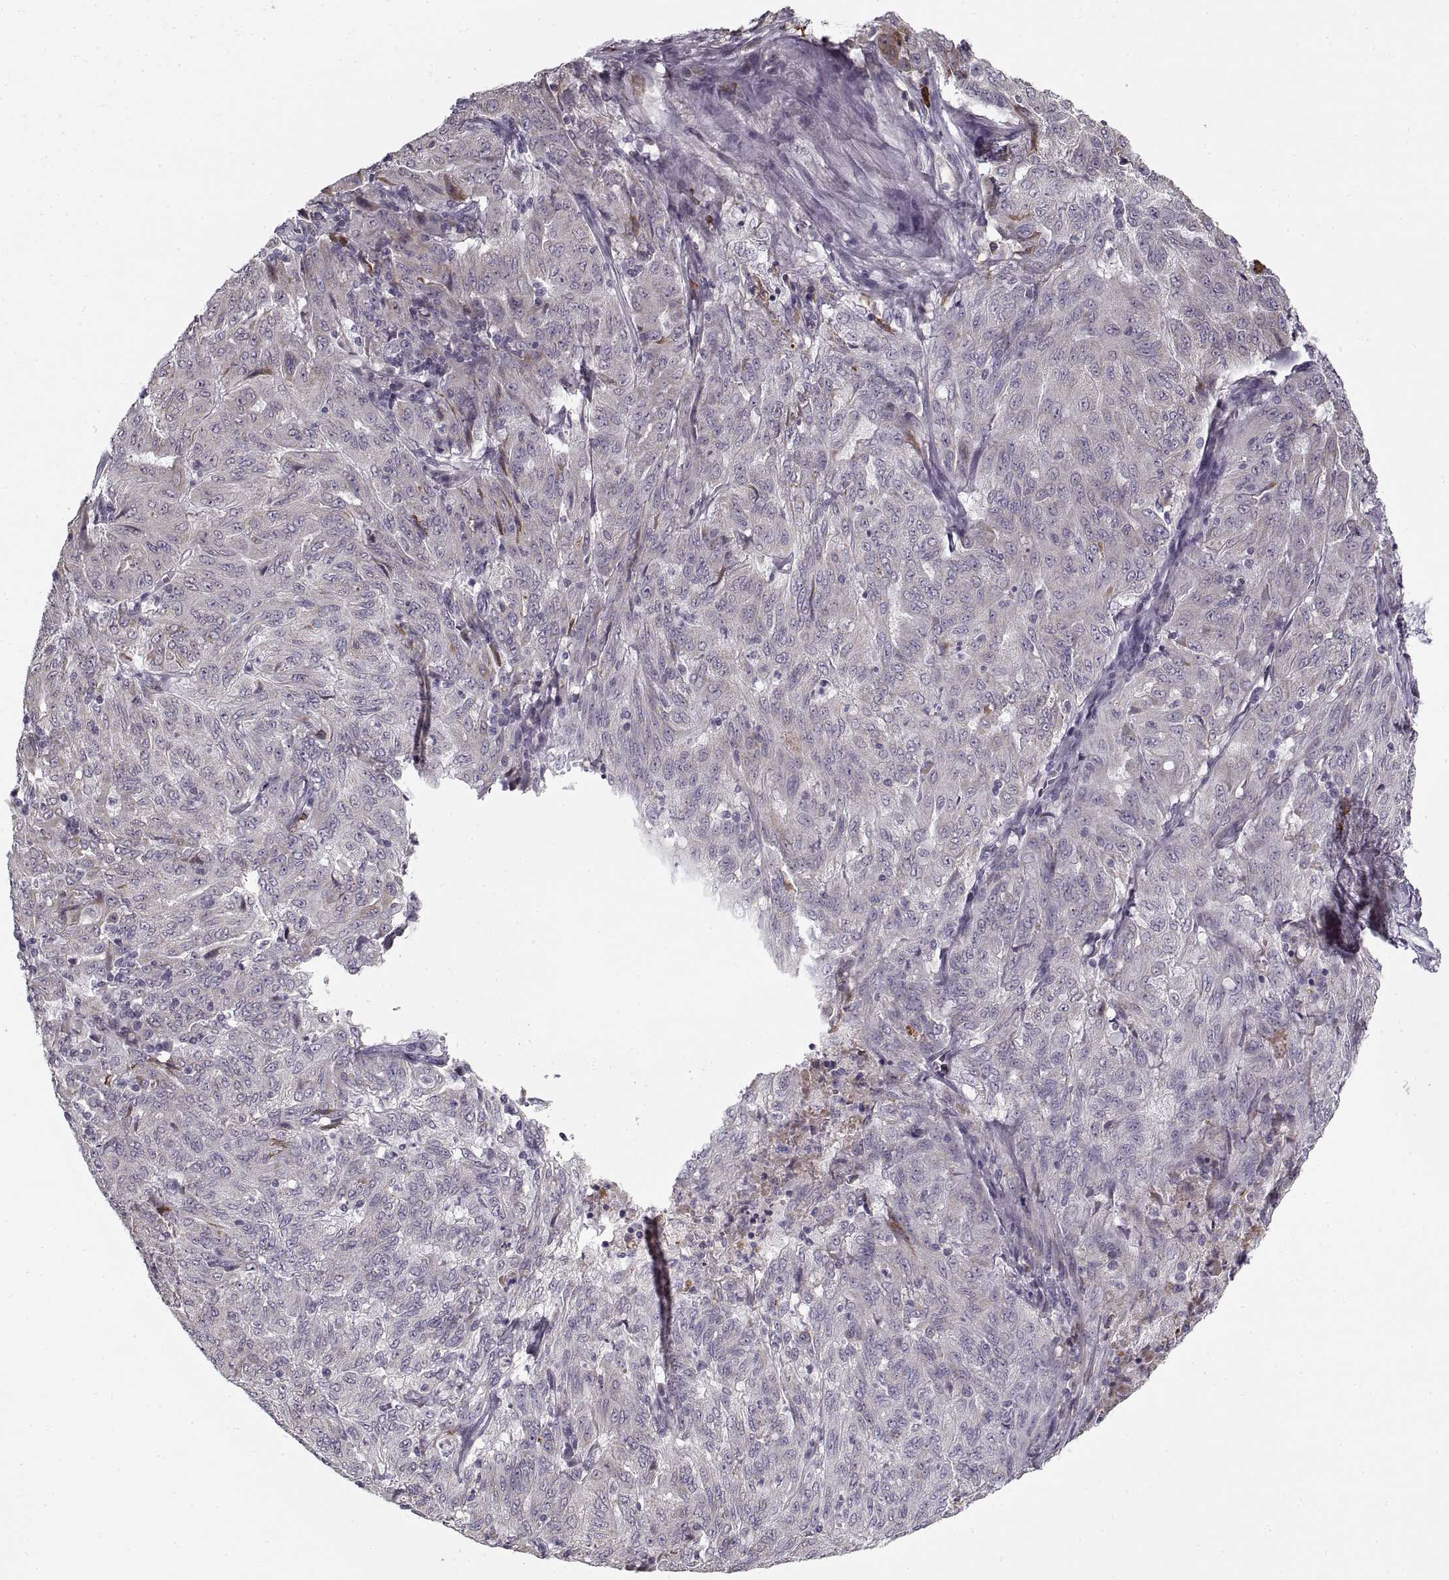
{"staining": {"intensity": "moderate", "quantity": "<25%", "location": "cytoplasmic/membranous"}, "tissue": "pancreatic cancer", "cell_type": "Tumor cells", "image_type": "cancer", "snomed": [{"axis": "morphology", "description": "Adenocarcinoma, NOS"}, {"axis": "topography", "description": "Pancreas"}], "caption": "Immunohistochemical staining of adenocarcinoma (pancreatic) shows low levels of moderate cytoplasmic/membranous protein staining in approximately <25% of tumor cells.", "gene": "GAD2", "patient": {"sex": "male", "age": 63}}